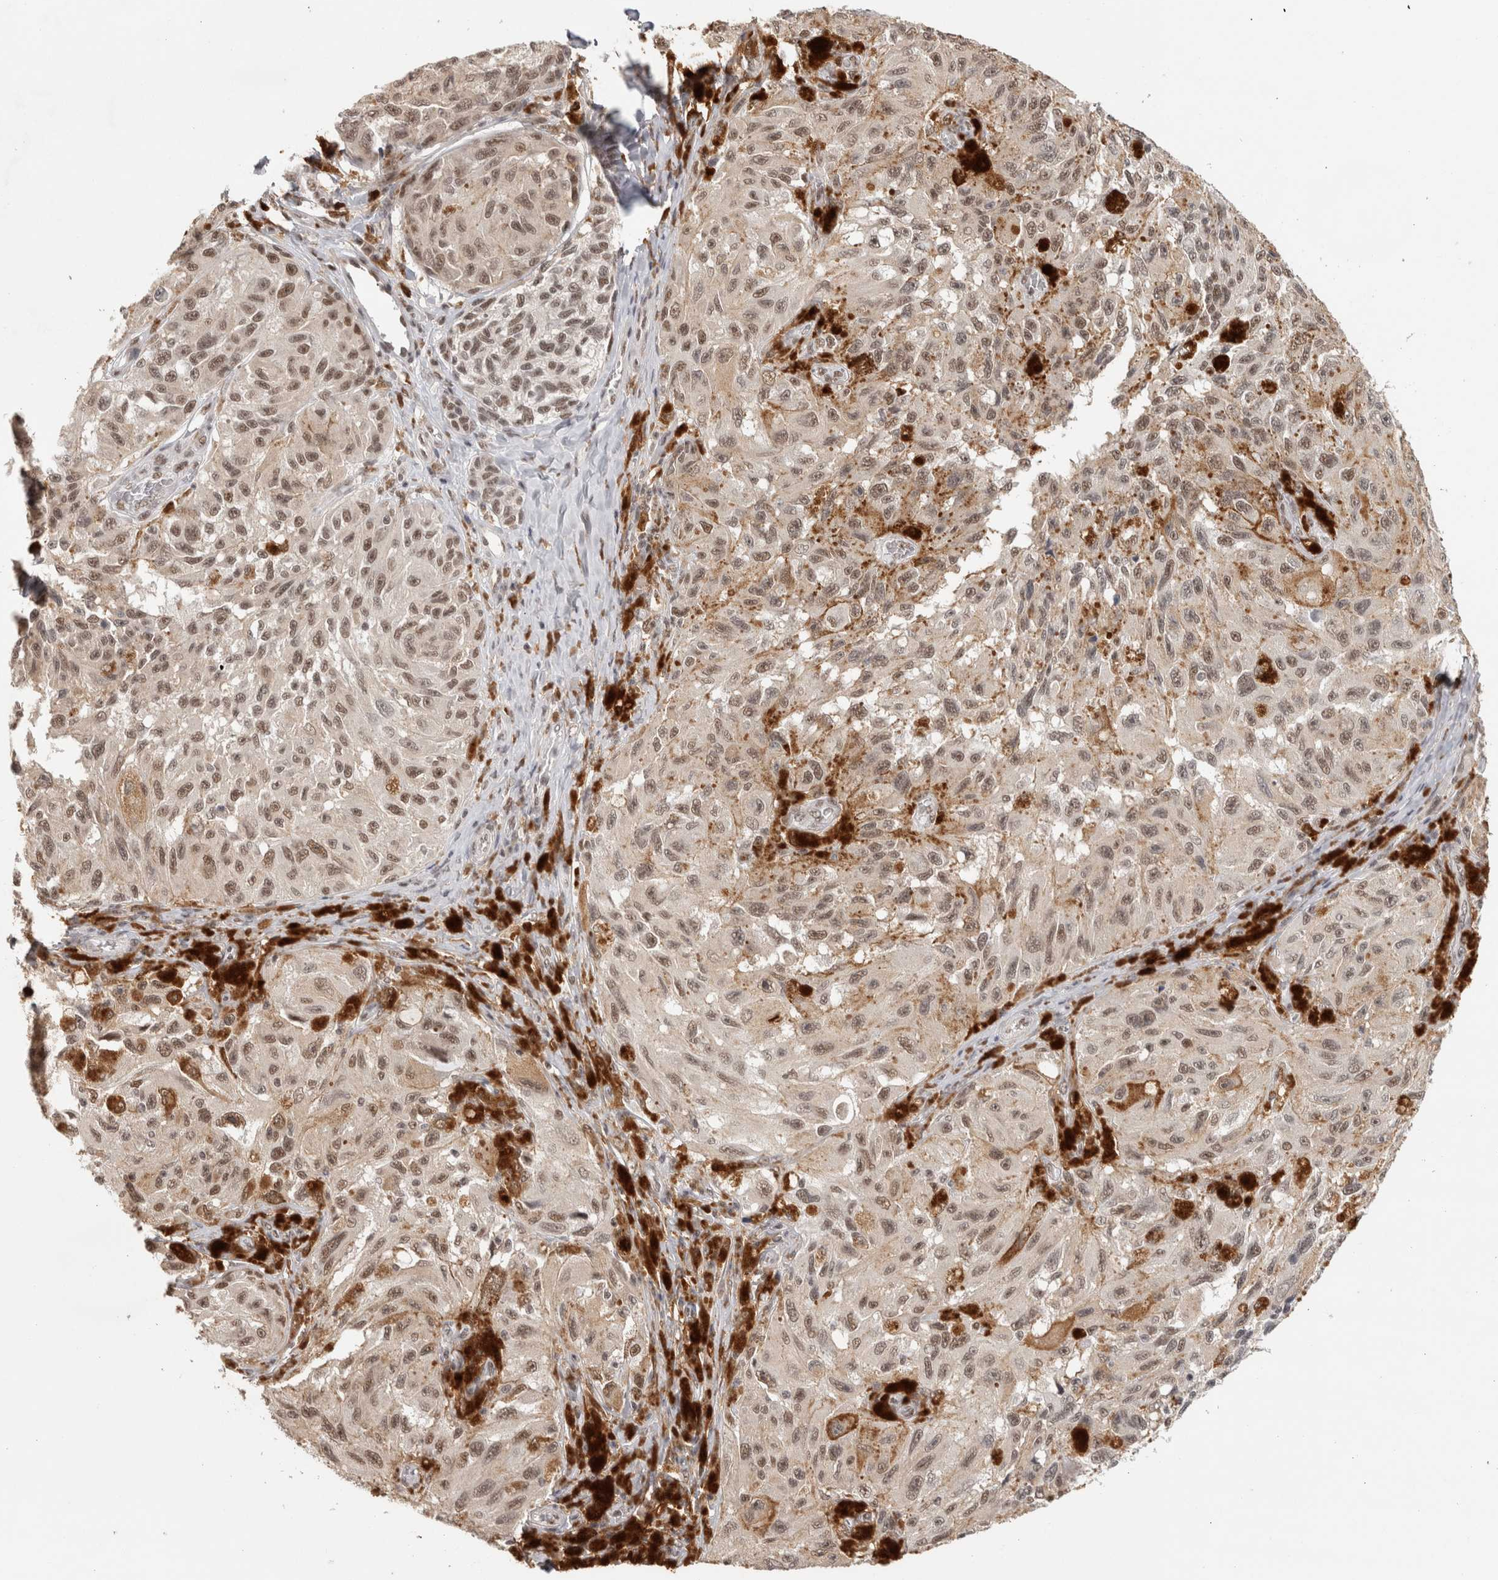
{"staining": {"intensity": "weak", "quantity": ">75%", "location": "nuclear"}, "tissue": "melanoma", "cell_type": "Tumor cells", "image_type": "cancer", "snomed": [{"axis": "morphology", "description": "Malignant melanoma, NOS"}, {"axis": "topography", "description": "Skin"}], "caption": "Tumor cells show low levels of weak nuclear expression in about >75% of cells in human malignant melanoma.", "gene": "ZNF830", "patient": {"sex": "female", "age": 73}}